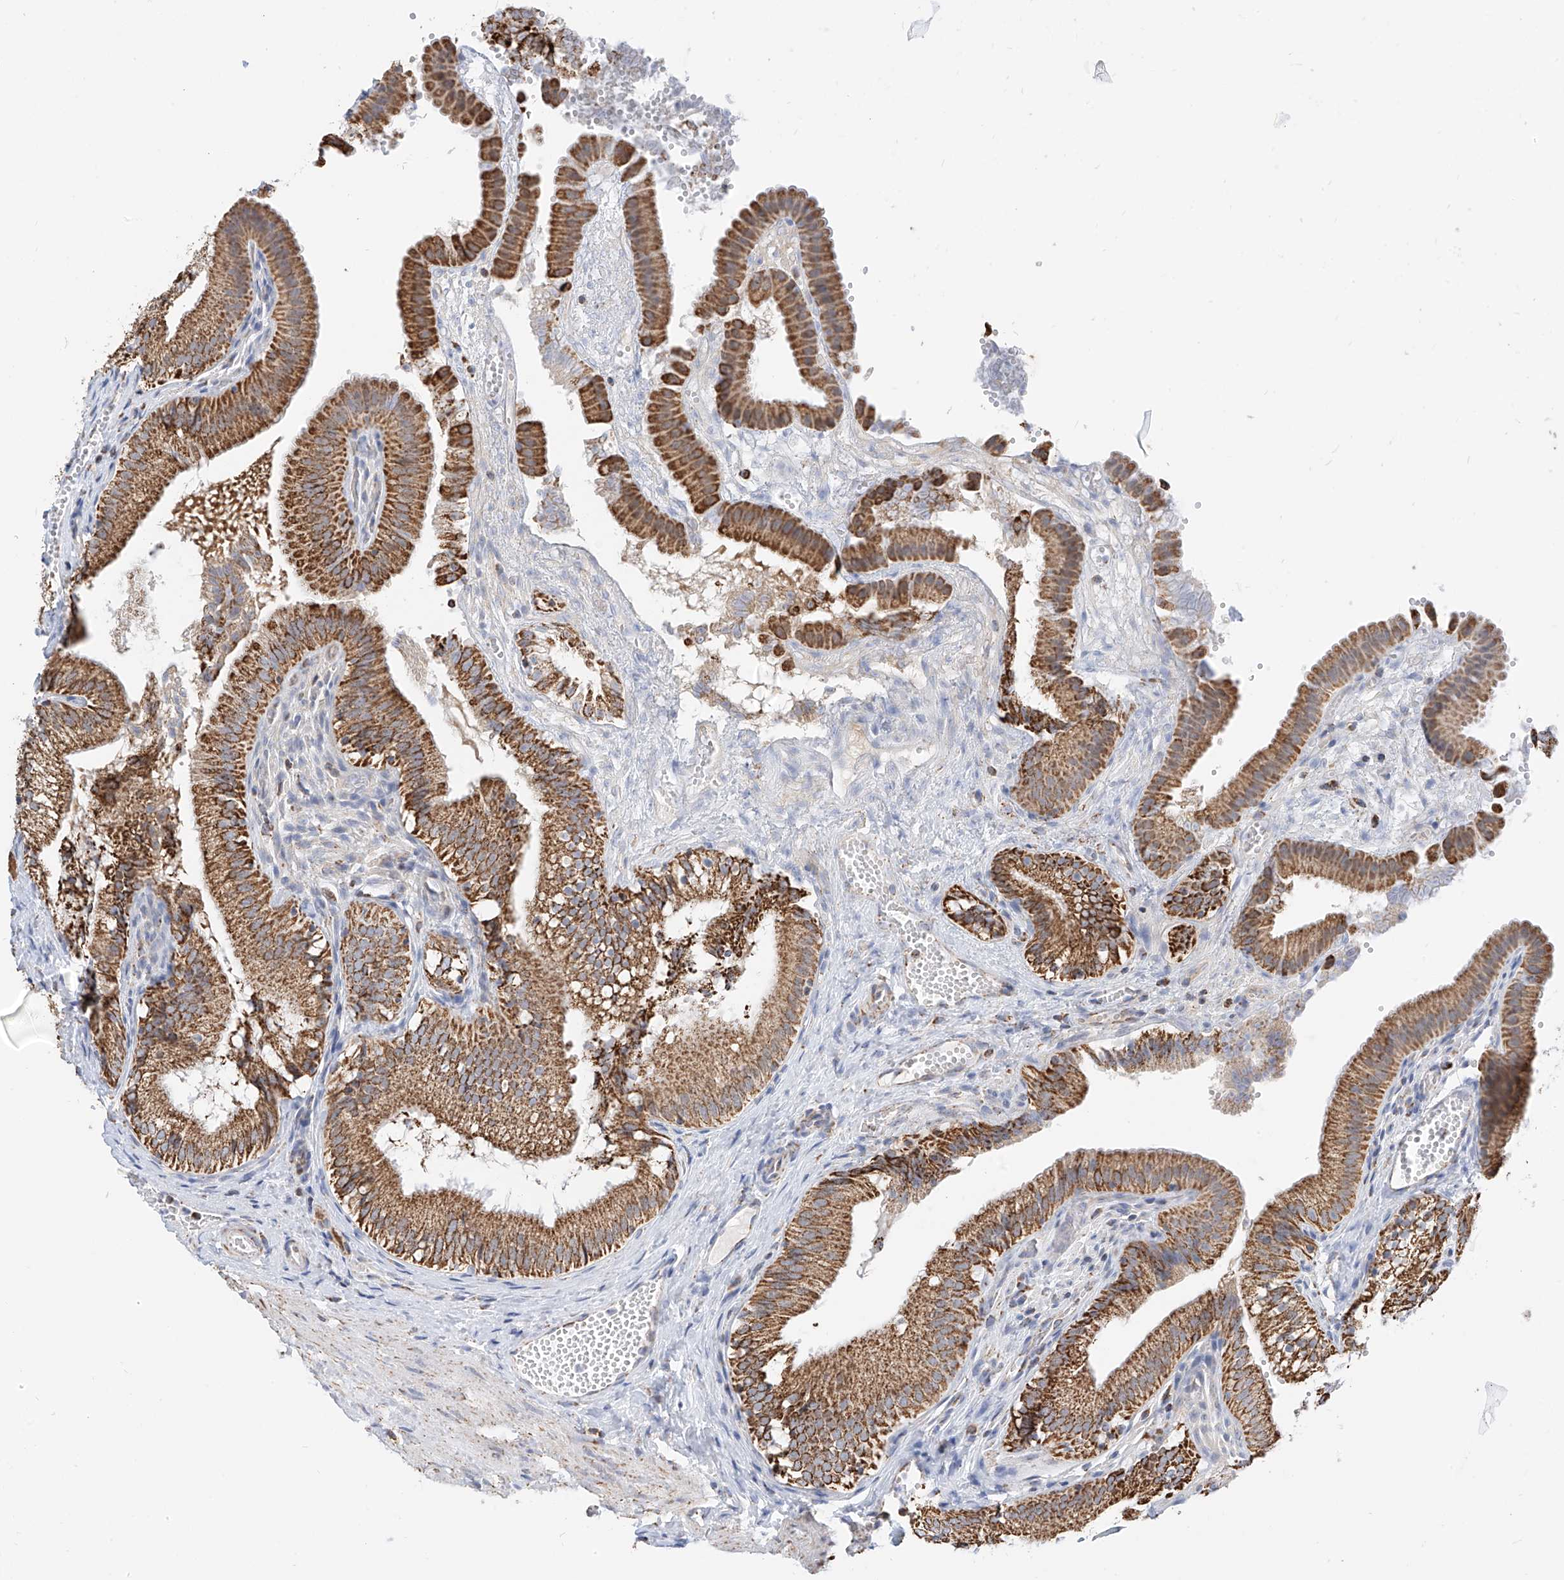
{"staining": {"intensity": "moderate", "quantity": ">75%", "location": "cytoplasmic/membranous"}, "tissue": "gallbladder", "cell_type": "Glandular cells", "image_type": "normal", "snomed": [{"axis": "morphology", "description": "Normal tissue, NOS"}, {"axis": "topography", "description": "Gallbladder"}], "caption": "Immunohistochemistry (IHC) staining of benign gallbladder, which exhibits medium levels of moderate cytoplasmic/membranous expression in approximately >75% of glandular cells indicating moderate cytoplasmic/membranous protein expression. The staining was performed using DAB (brown) for protein detection and nuclei were counterstained in hematoxylin (blue).", "gene": "NALCN", "patient": {"sex": "female", "age": 30}}